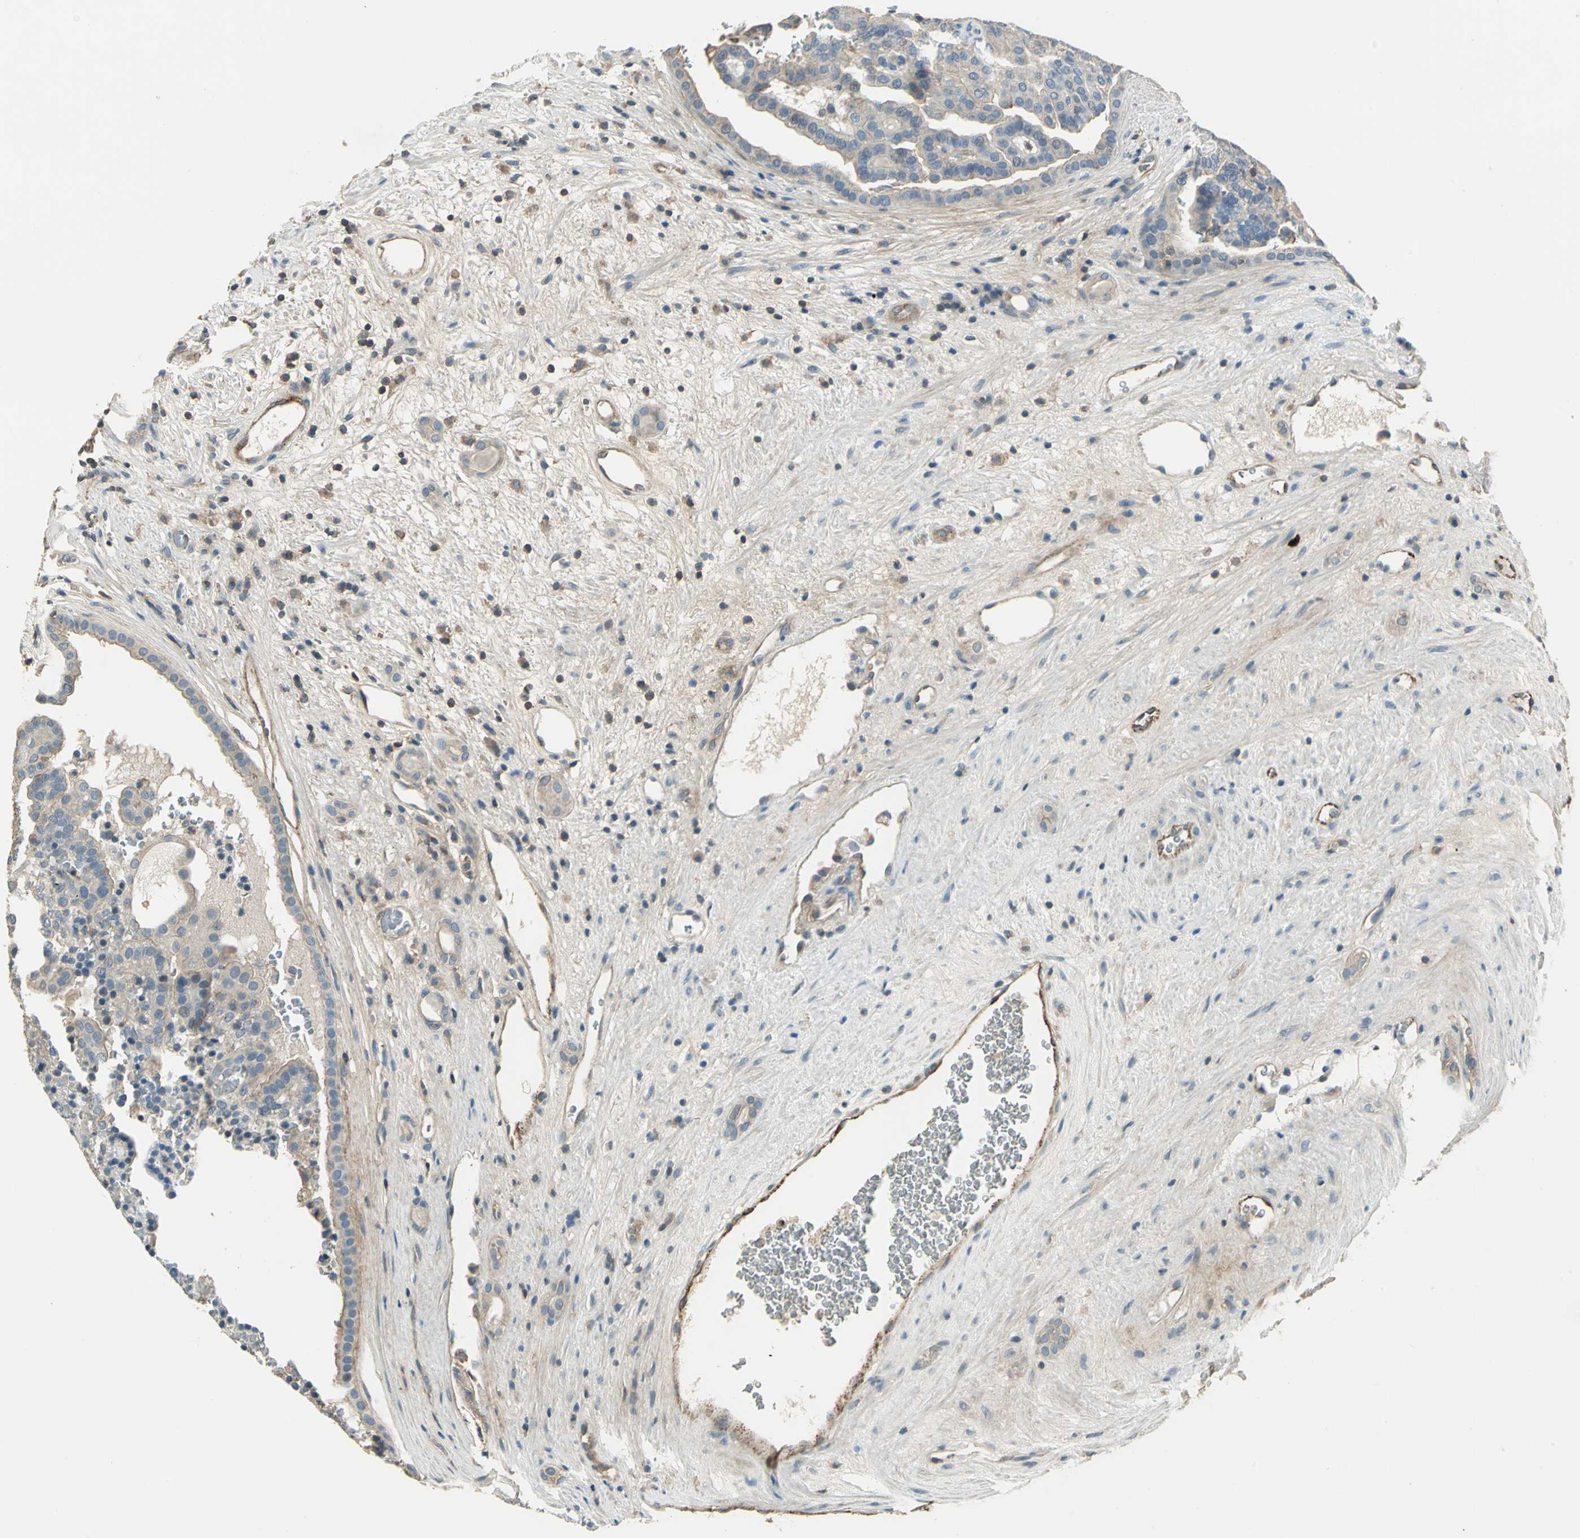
{"staining": {"intensity": "weak", "quantity": "25%-75%", "location": "cytoplasmic/membranous"}, "tissue": "renal cancer", "cell_type": "Tumor cells", "image_type": "cancer", "snomed": [{"axis": "morphology", "description": "Adenocarcinoma, NOS"}, {"axis": "topography", "description": "Kidney"}], "caption": "Weak cytoplasmic/membranous positivity is appreciated in about 25%-75% of tumor cells in renal cancer (adenocarcinoma).", "gene": "RAPGEF1", "patient": {"sex": "male", "age": 61}}